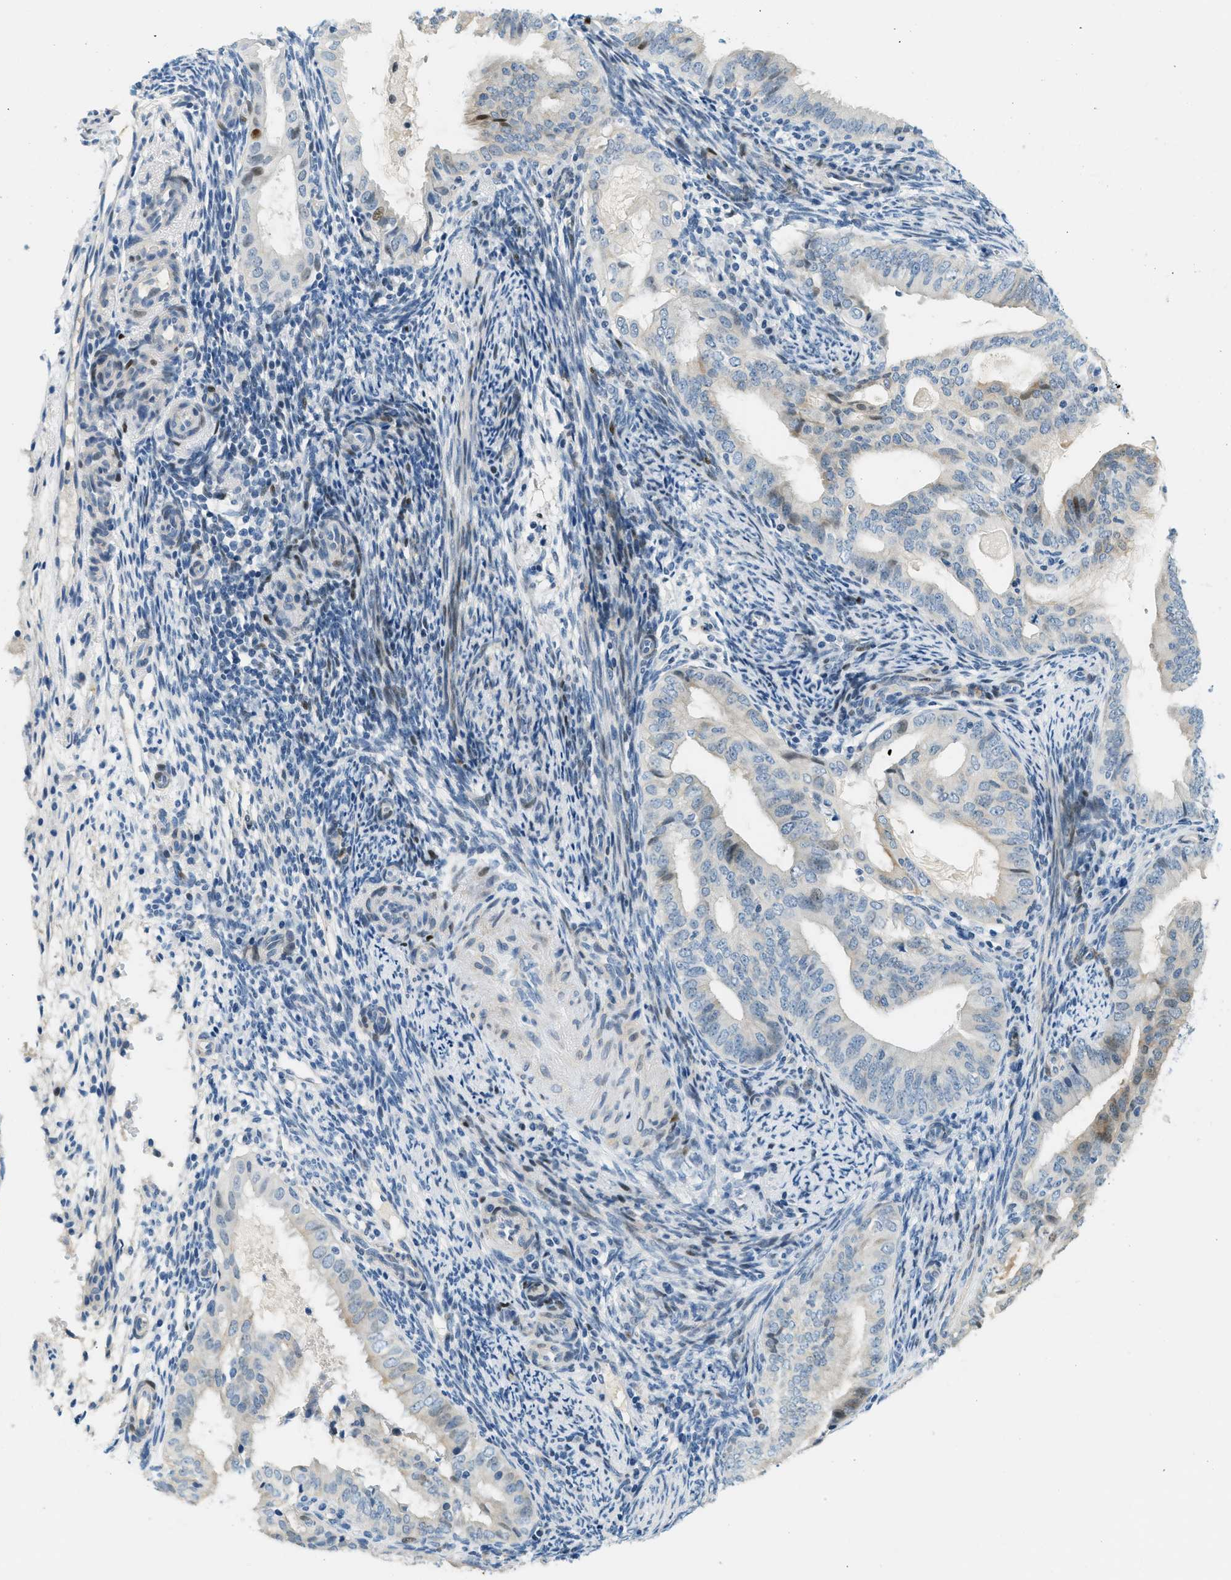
{"staining": {"intensity": "weak", "quantity": "<25%", "location": "nuclear"}, "tissue": "endometrial cancer", "cell_type": "Tumor cells", "image_type": "cancer", "snomed": [{"axis": "morphology", "description": "Adenocarcinoma, NOS"}, {"axis": "topography", "description": "Endometrium"}], "caption": "A histopathology image of human endometrial adenocarcinoma is negative for staining in tumor cells.", "gene": "CYP4X1", "patient": {"sex": "female", "age": 58}}